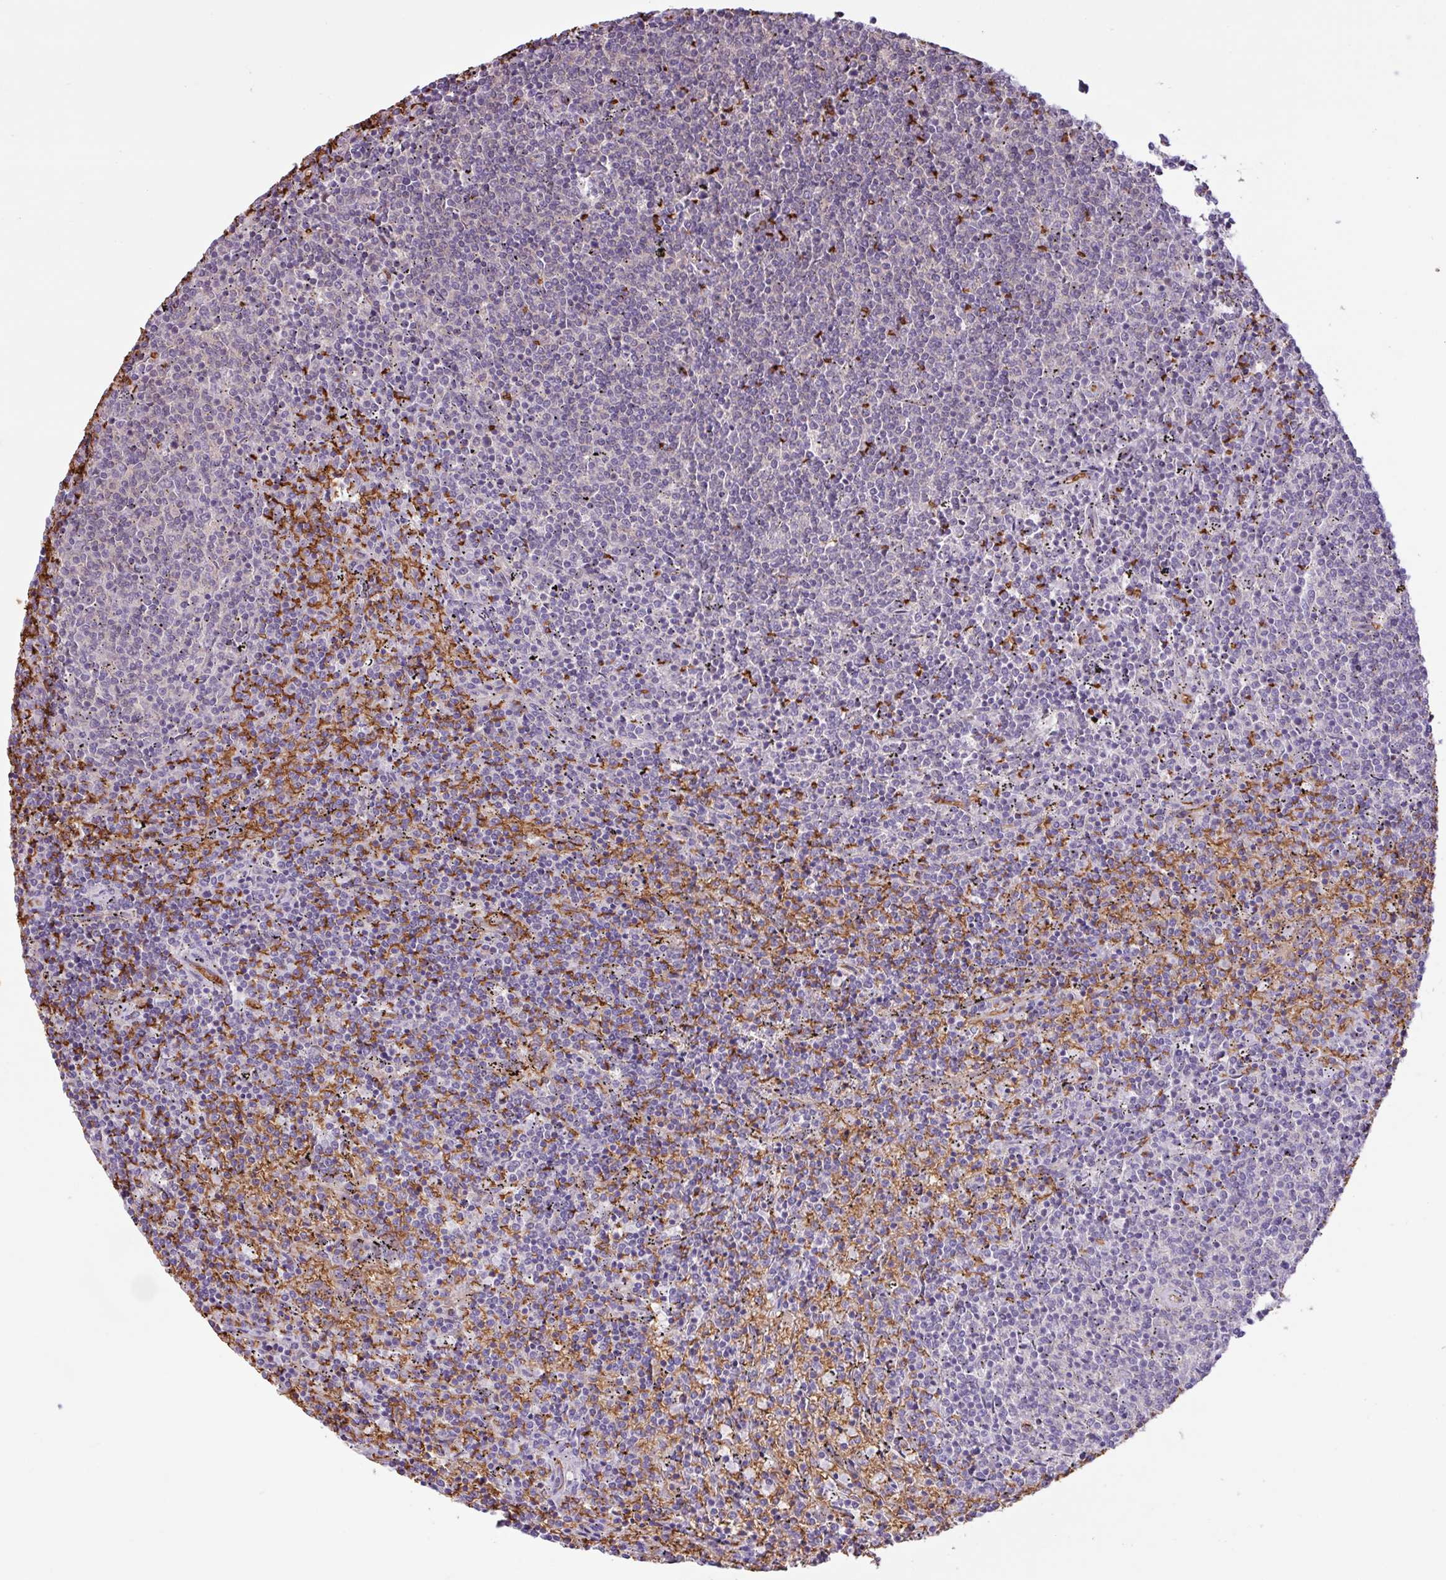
{"staining": {"intensity": "negative", "quantity": "none", "location": "none"}, "tissue": "lymphoma", "cell_type": "Tumor cells", "image_type": "cancer", "snomed": [{"axis": "morphology", "description": "Malignant lymphoma, non-Hodgkin's type, Low grade"}, {"axis": "topography", "description": "Spleen"}], "caption": "This is a micrograph of IHC staining of low-grade malignant lymphoma, non-Hodgkin's type, which shows no expression in tumor cells. (DAB immunohistochemistry with hematoxylin counter stain).", "gene": "RAD21L1", "patient": {"sex": "female", "age": 50}}